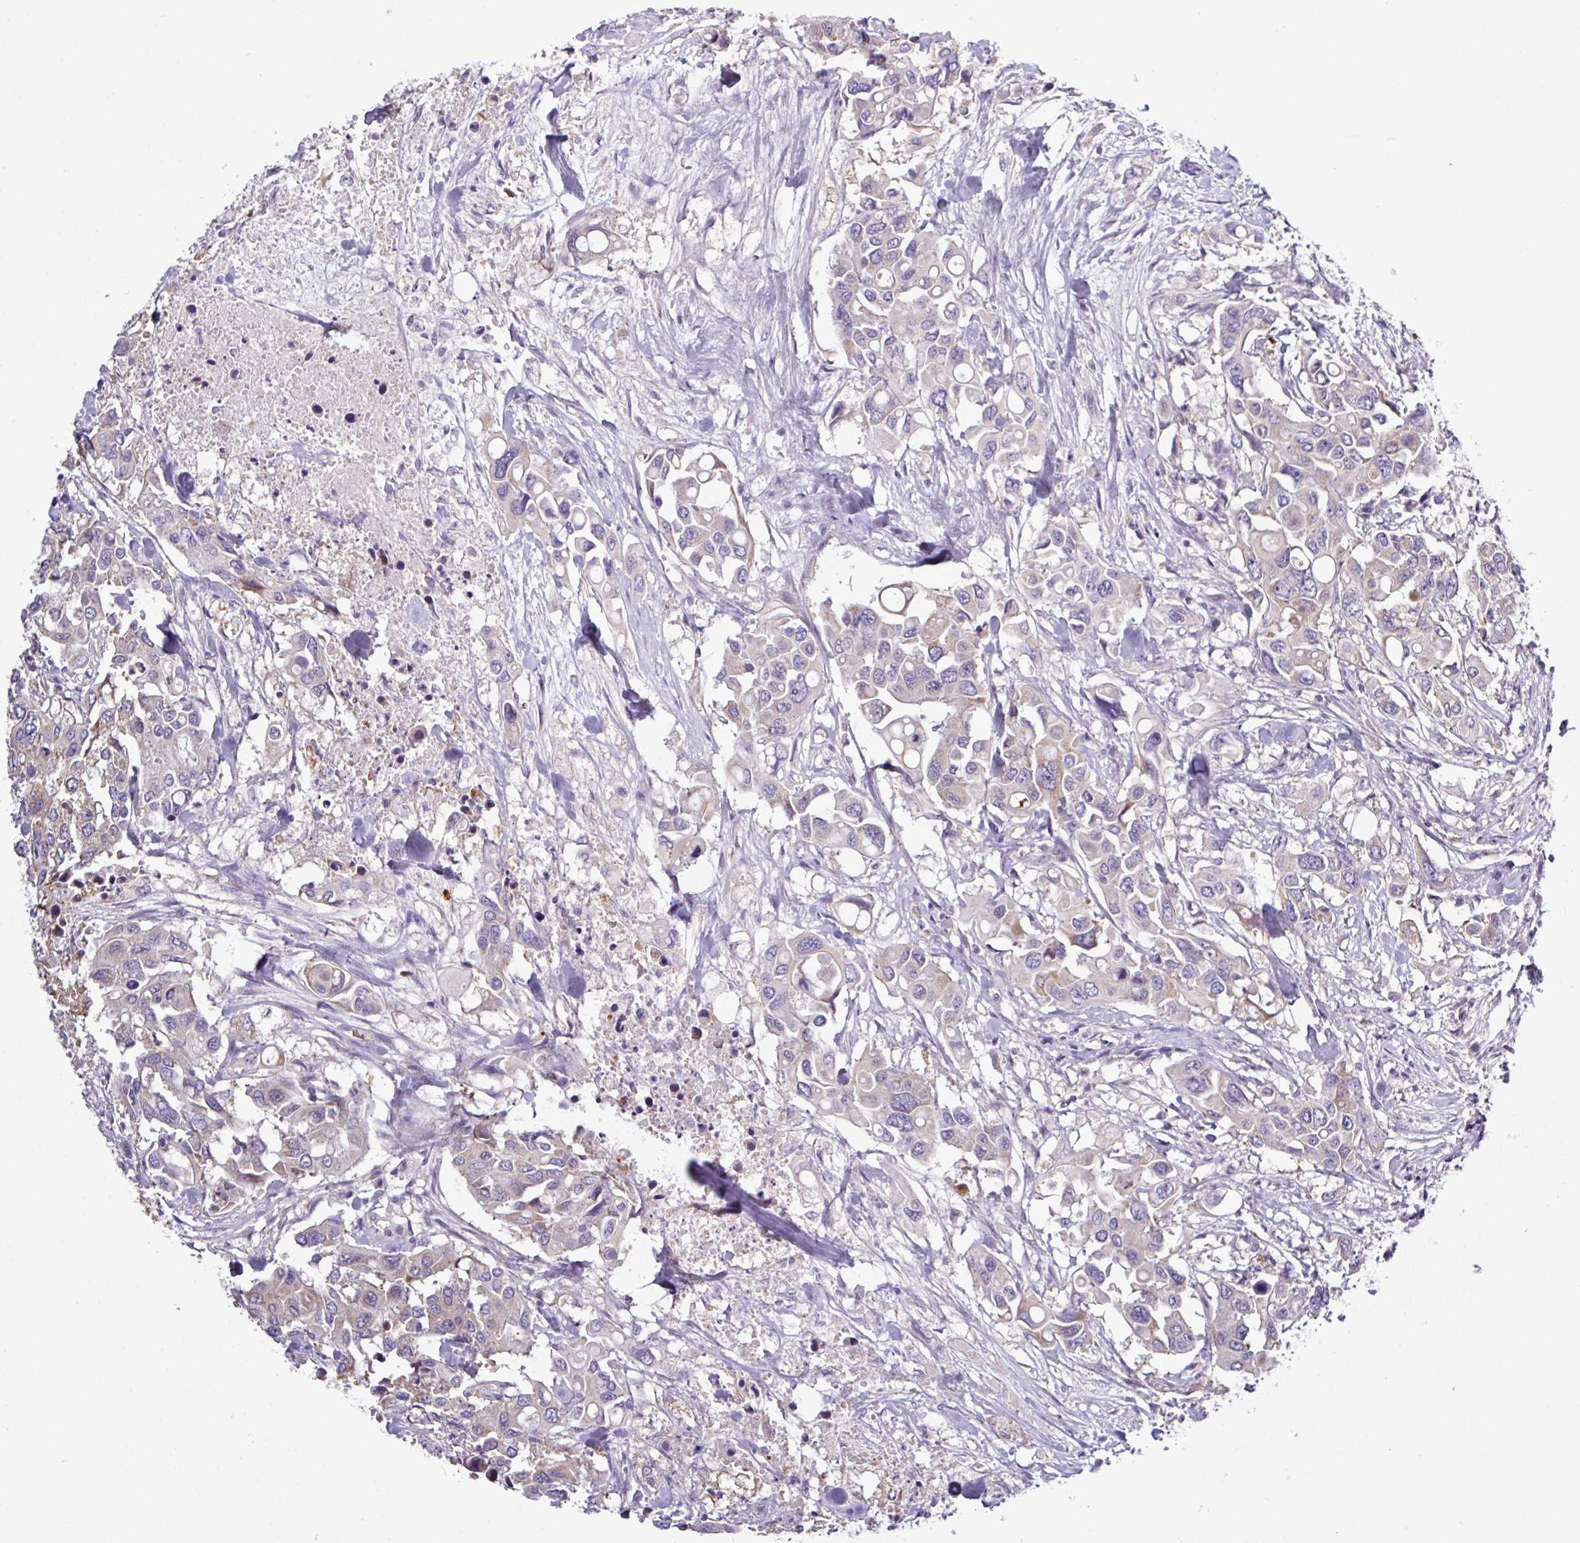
{"staining": {"intensity": "weak", "quantity": "<25%", "location": "cytoplasmic/membranous"}, "tissue": "colorectal cancer", "cell_type": "Tumor cells", "image_type": "cancer", "snomed": [{"axis": "morphology", "description": "Adenocarcinoma, NOS"}, {"axis": "topography", "description": "Colon"}], "caption": "Tumor cells show no significant protein positivity in colorectal adenocarcinoma.", "gene": "AGAP5", "patient": {"sex": "male", "age": 77}}